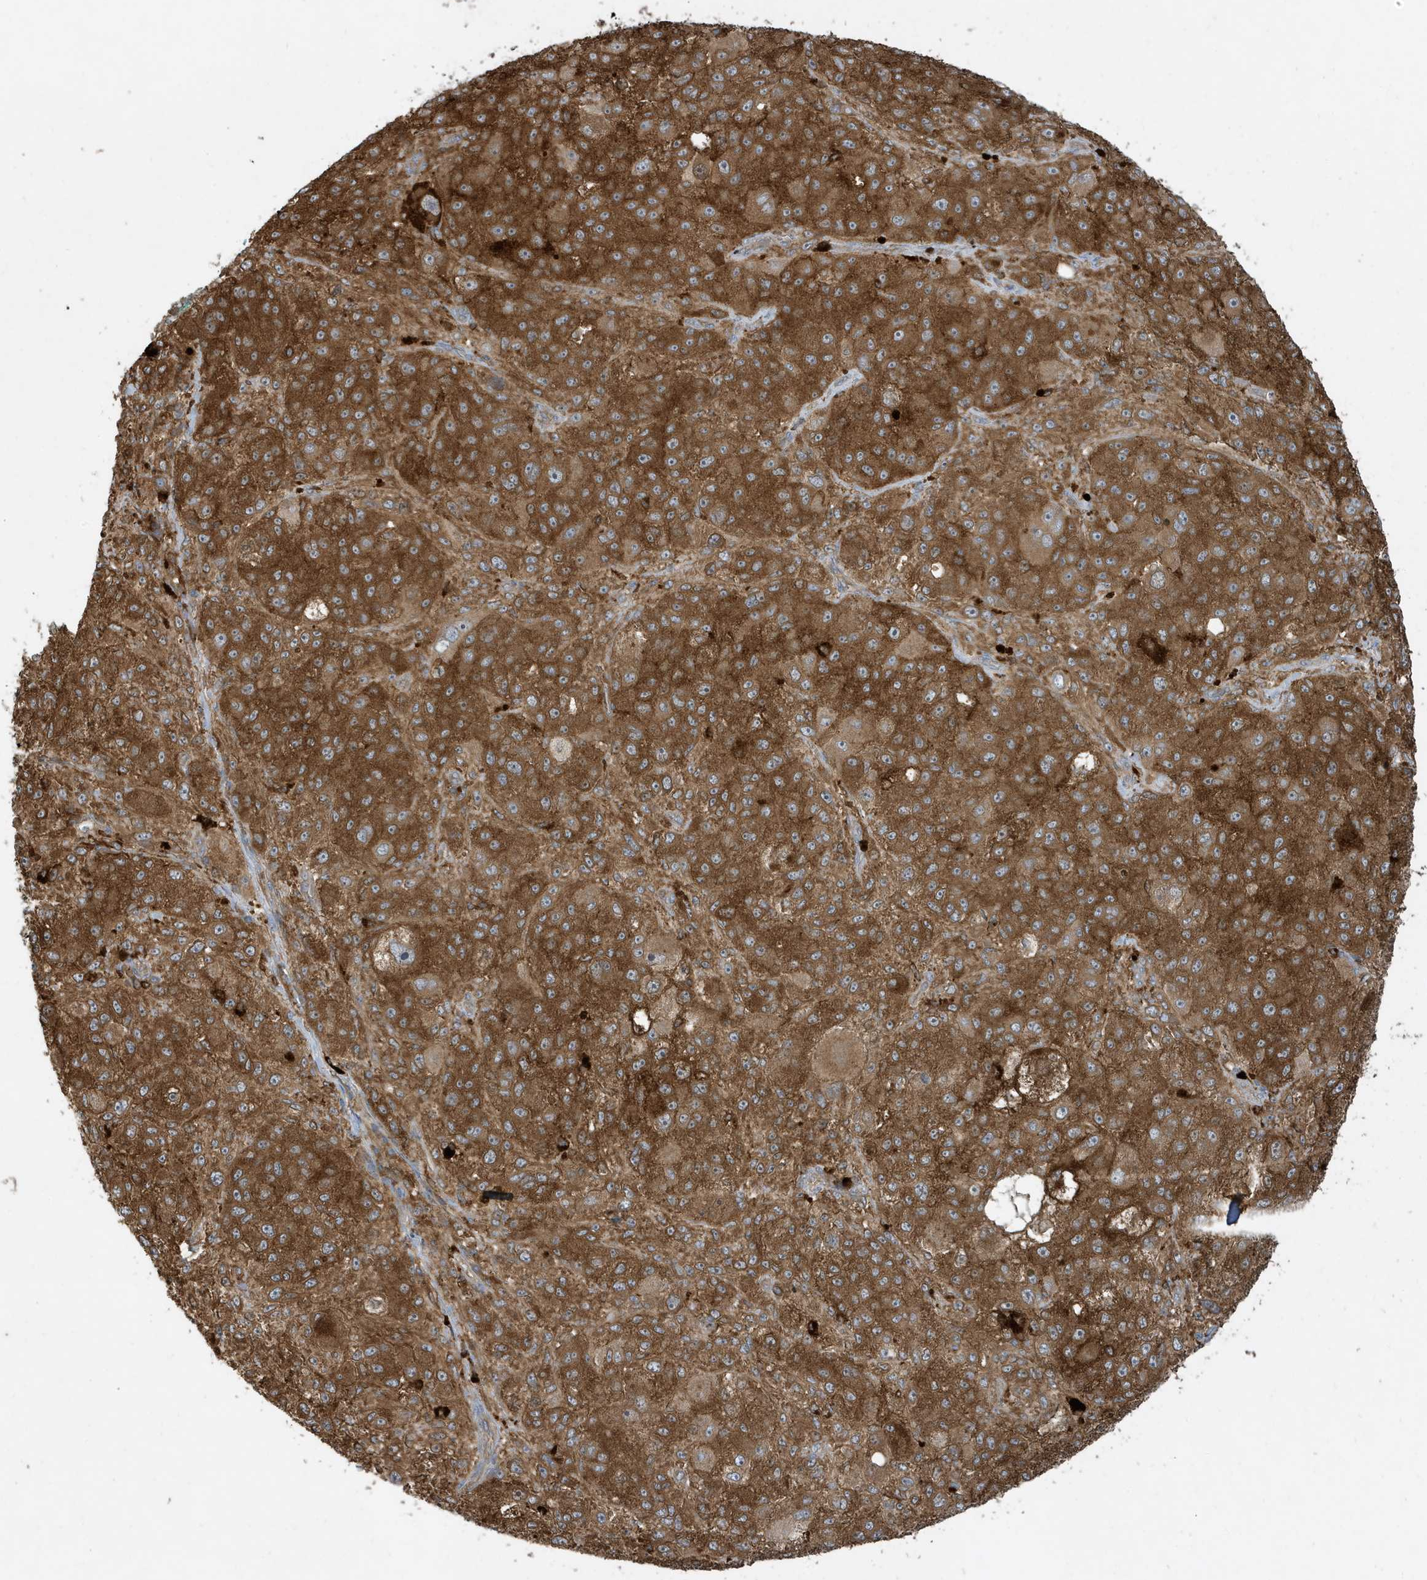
{"staining": {"intensity": "strong", "quantity": ">75%", "location": "cytoplasmic/membranous"}, "tissue": "melanoma", "cell_type": "Tumor cells", "image_type": "cancer", "snomed": [{"axis": "morphology", "description": "Necrosis, NOS"}, {"axis": "morphology", "description": "Malignant melanoma, NOS"}, {"axis": "topography", "description": "Skin"}], "caption": "Melanoma stained for a protein (brown) exhibits strong cytoplasmic/membranous positive expression in about >75% of tumor cells.", "gene": "ABTB1", "patient": {"sex": "female", "age": 87}}